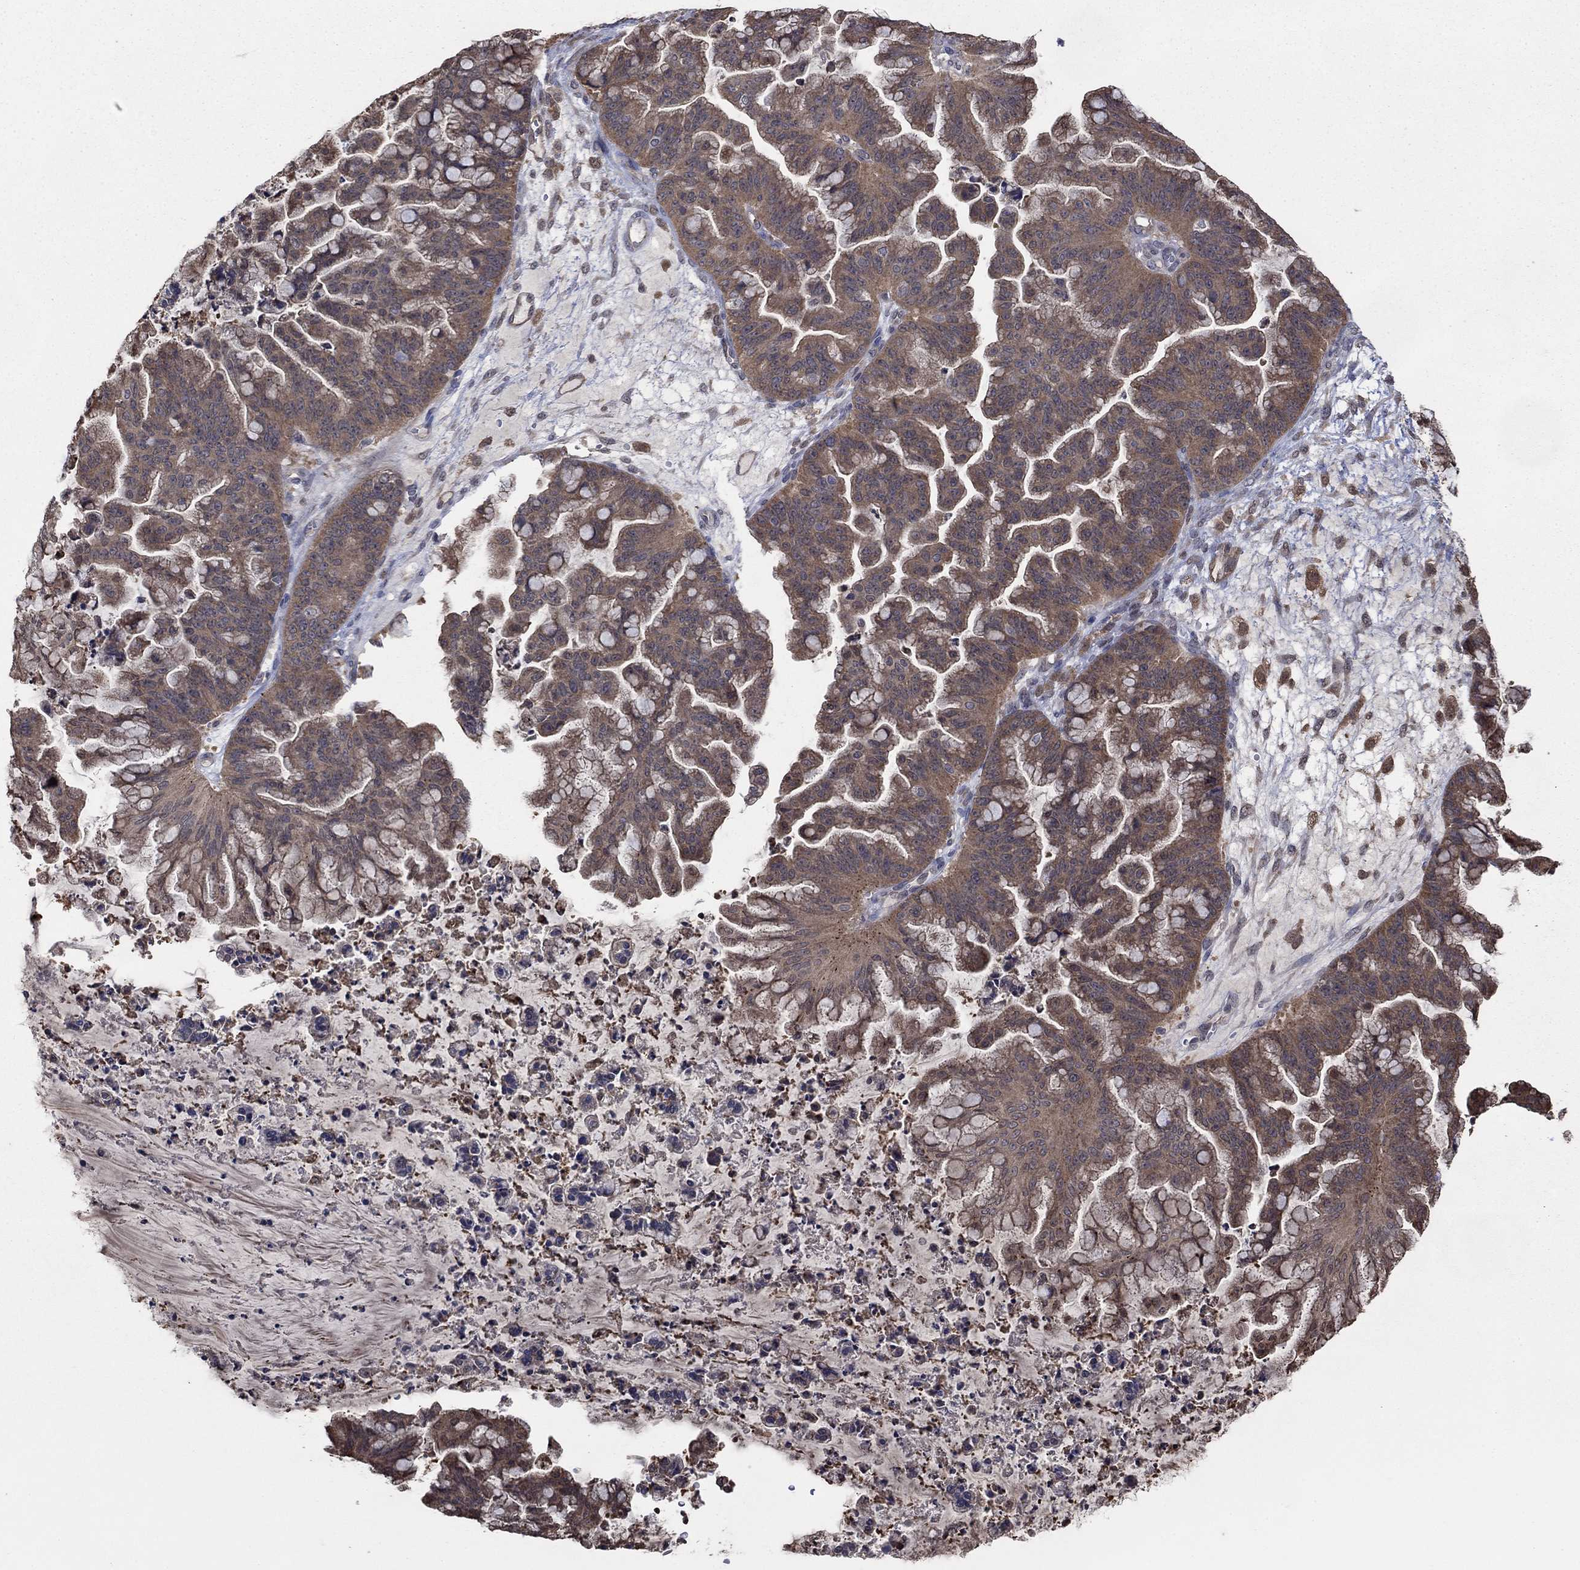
{"staining": {"intensity": "weak", "quantity": ">75%", "location": "cytoplasmic/membranous"}, "tissue": "ovarian cancer", "cell_type": "Tumor cells", "image_type": "cancer", "snomed": [{"axis": "morphology", "description": "Cystadenocarcinoma, mucinous, NOS"}, {"axis": "topography", "description": "Ovary"}], "caption": "Ovarian cancer tissue reveals weak cytoplasmic/membranous staining in approximately >75% of tumor cells", "gene": "RNF114", "patient": {"sex": "female", "age": 67}}